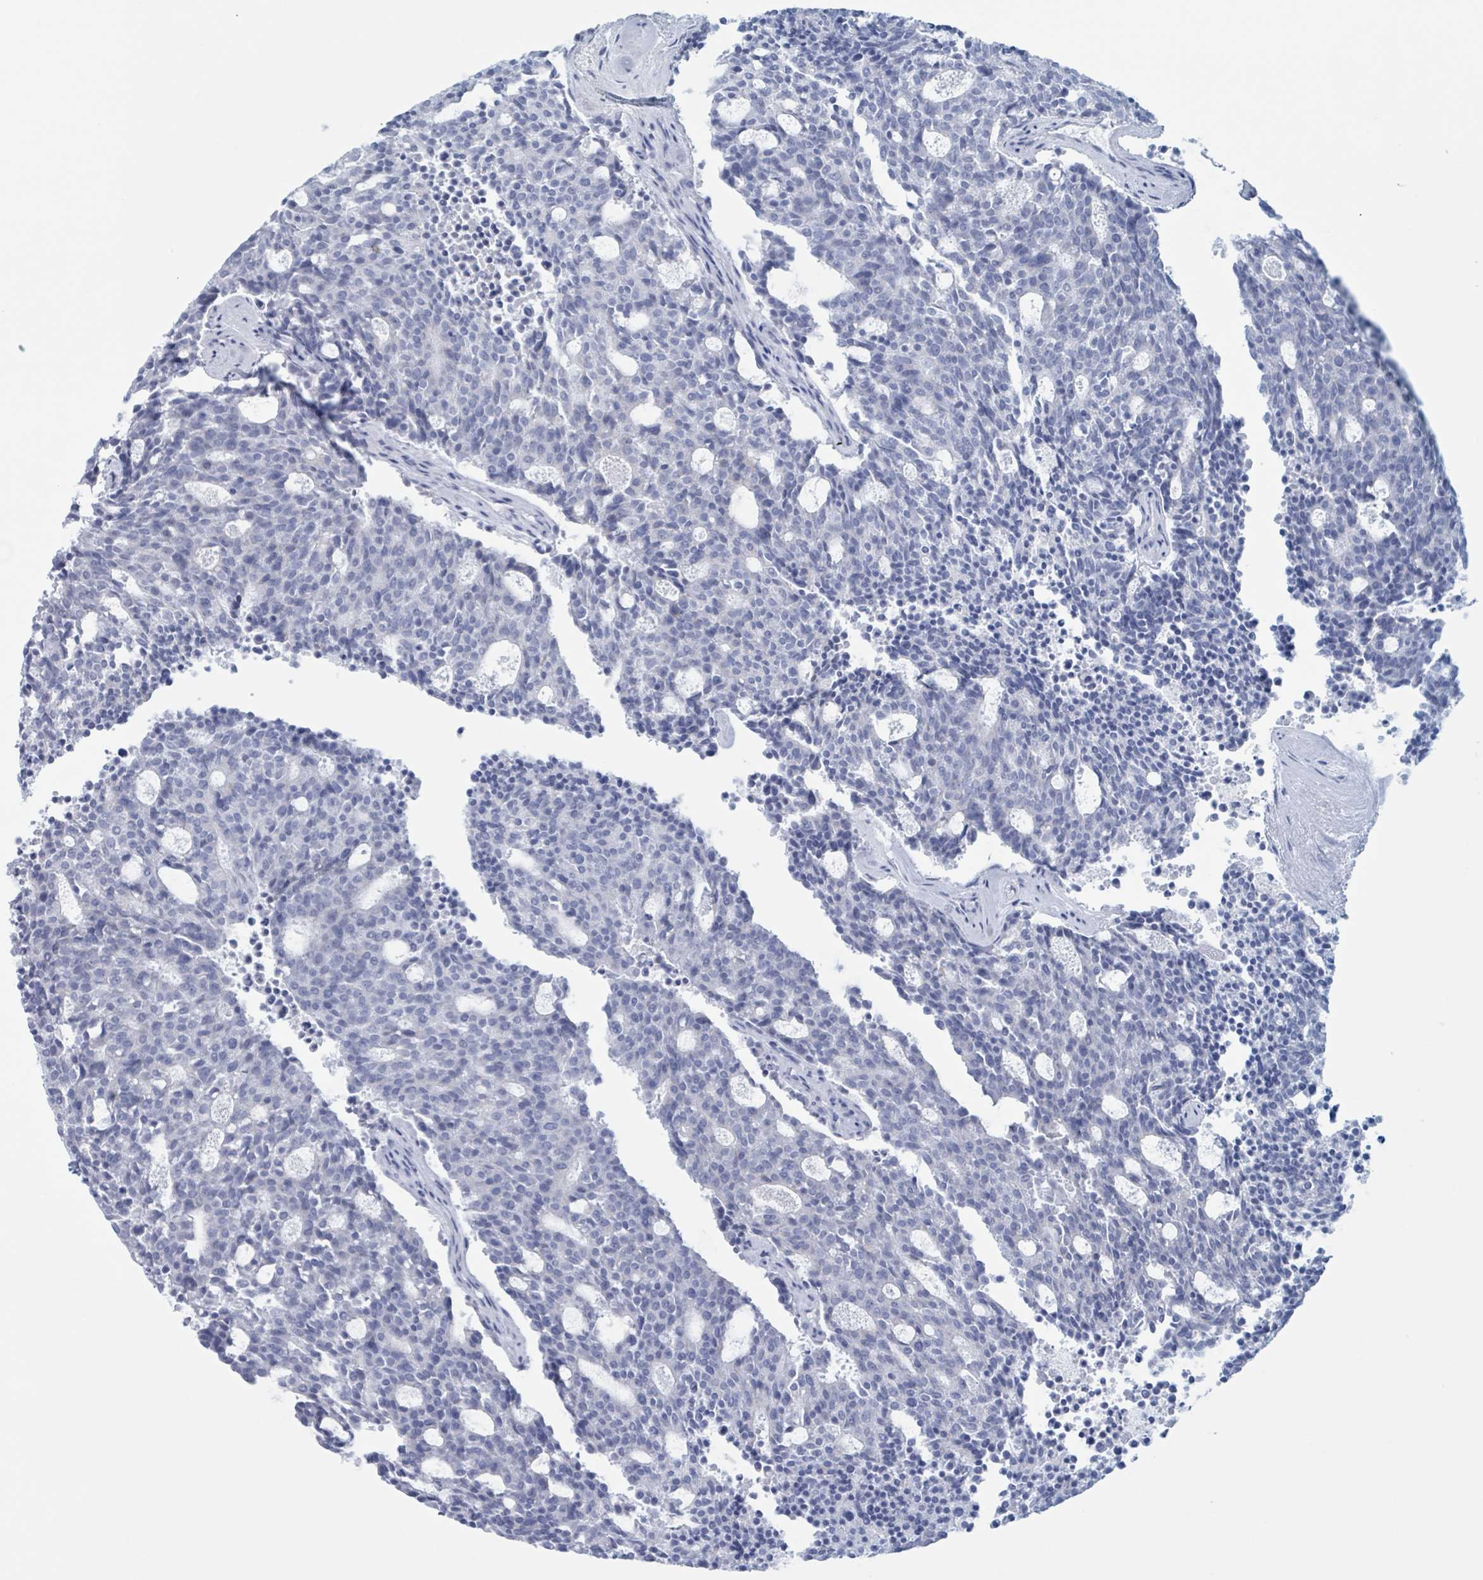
{"staining": {"intensity": "negative", "quantity": "none", "location": "none"}, "tissue": "carcinoid", "cell_type": "Tumor cells", "image_type": "cancer", "snomed": [{"axis": "morphology", "description": "Carcinoid, malignant, NOS"}, {"axis": "topography", "description": "Pancreas"}], "caption": "High magnification brightfield microscopy of carcinoid stained with DAB (3,3'-diaminobenzidine) (brown) and counterstained with hematoxylin (blue): tumor cells show no significant staining.", "gene": "KLK4", "patient": {"sex": "female", "age": 54}}